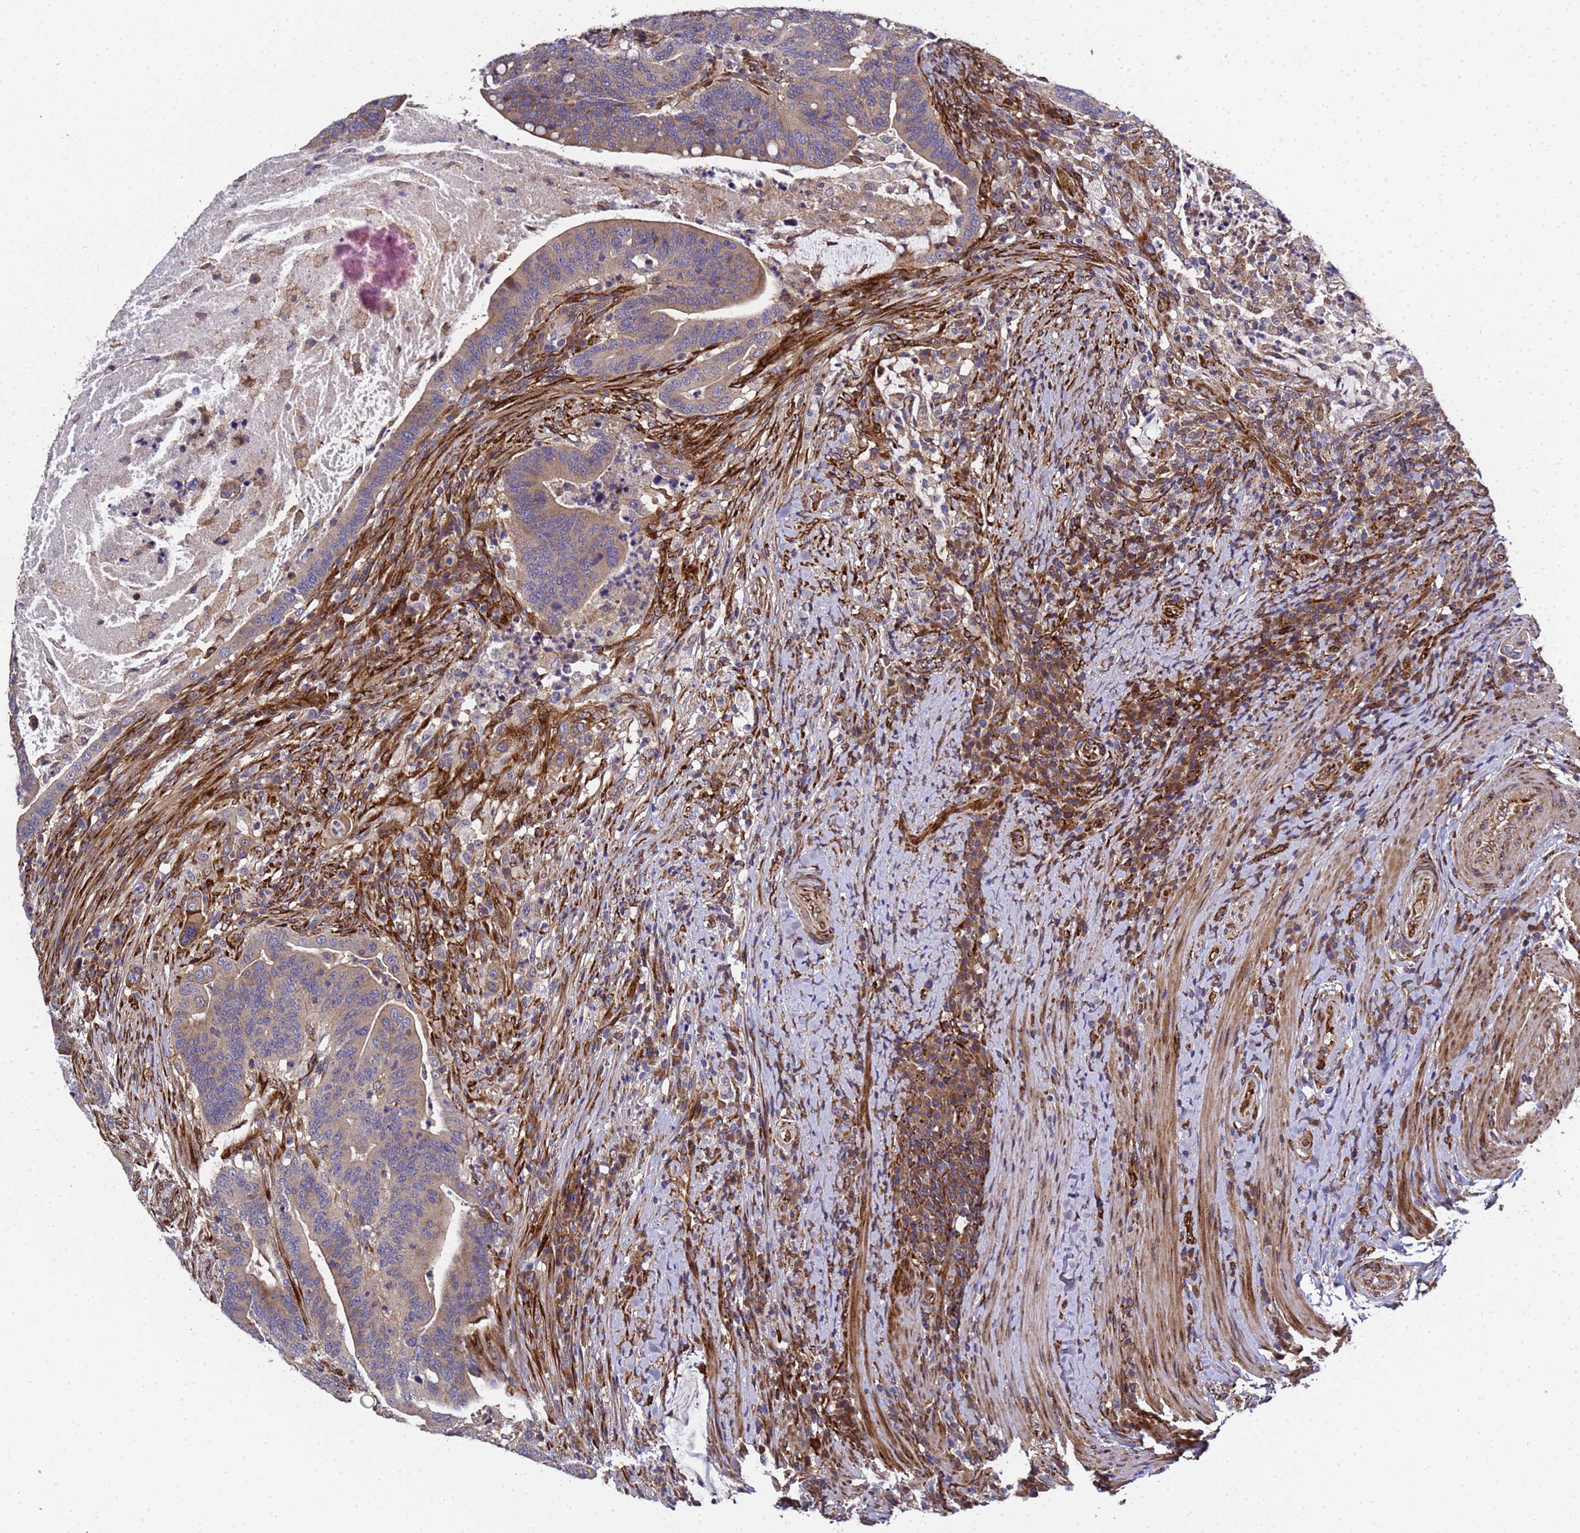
{"staining": {"intensity": "weak", "quantity": "25%-75%", "location": "cytoplasmic/membranous"}, "tissue": "colorectal cancer", "cell_type": "Tumor cells", "image_type": "cancer", "snomed": [{"axis": "morphology", "description": "Adenocarcinoma, NOS"}, {"axis": "topography", "description": "Colon"}], "caption": "Immunohistochemistry (IHC) photomicrograph of colorectal cancer stained for a protein (brown), which demonstrates low levels of weak cytoplasmic/membranous expression in approximately 25%-75% of tumor cells.", "gene": "MOCS1", "patient": {"sex": "female", "age": 66}}